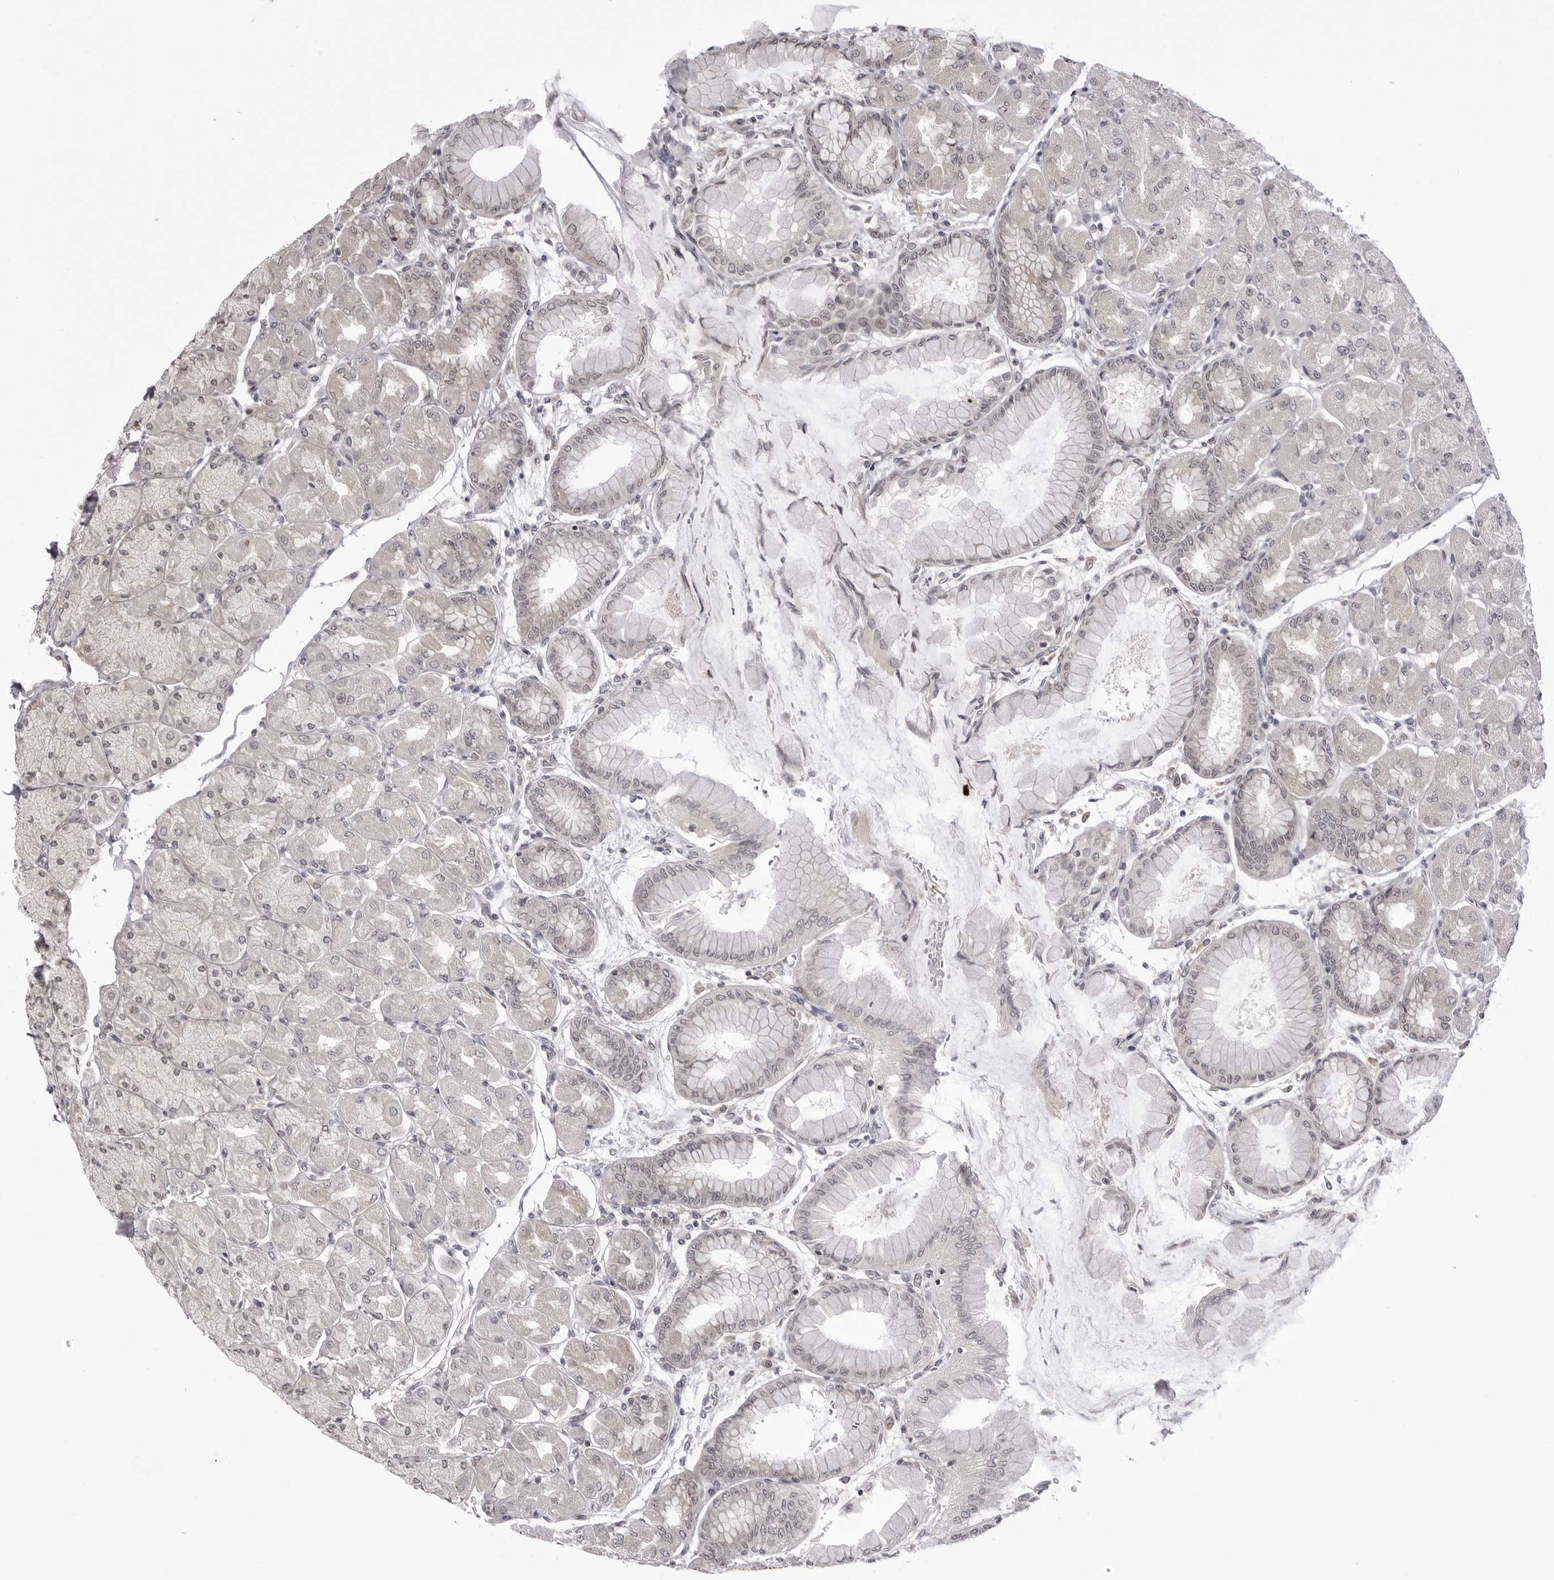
{"staining": {"intensity": "moderate", "quantity": "25%-75%", "location": "cytoplasmic/membranous"}, "tissue": "stomach", "cell_type": "Glandular cells", "image_type": "normal", "snomed": [{"axis": "morphology", "description": "Normal tissue, NOS"}, {"axis": "topography", "description": "Stomach, upper"}], "caption": "A brown stain shows moderate cytoplasmic/membranous staining of a protein in glandular cells of benign human stomach.", "gene": "PTK2B", "patient": {"sex": "female", "age": 56}}